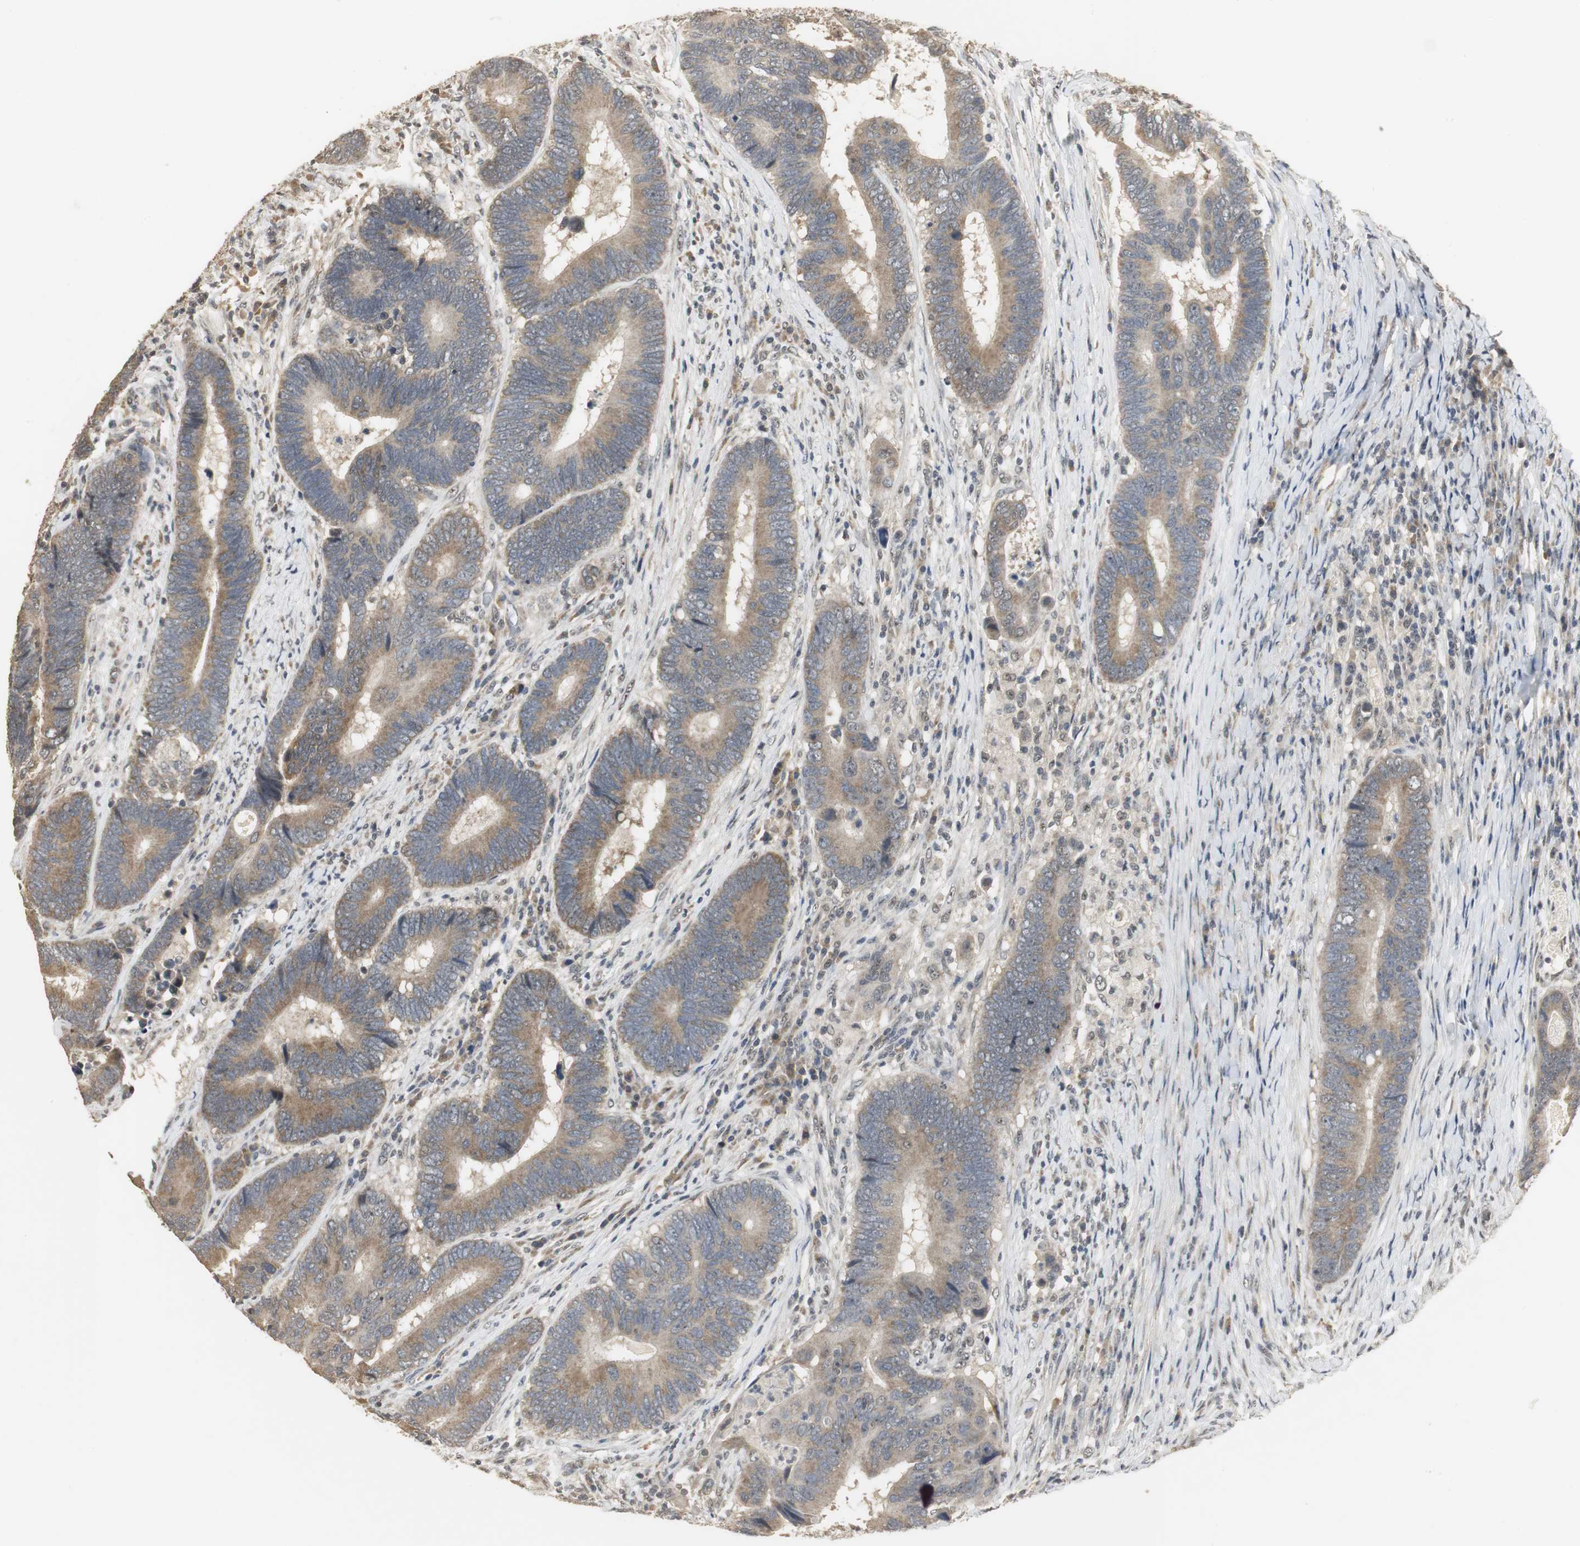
{"staining": {"intensity": "weak", "quantity": ">75%", "location": "cytoplasmic/membranous"}, "tissue": "colorectal cancer", "cell_type": "Tumor cells", "image_type": "cancer", "snomed": [{"axis": "morphology", "description": "Adenocarcinoma, NOS"}, {"axis": "topography", "description": "Colon"}], "caption": "Tumor cells display weak cytoplasmic/membranous positivity in approximately >75% of cells in colorectal cancer (adenocarcinoma).", "gene": "ELOA", "patient": {"sex": "female", "age": 78}}